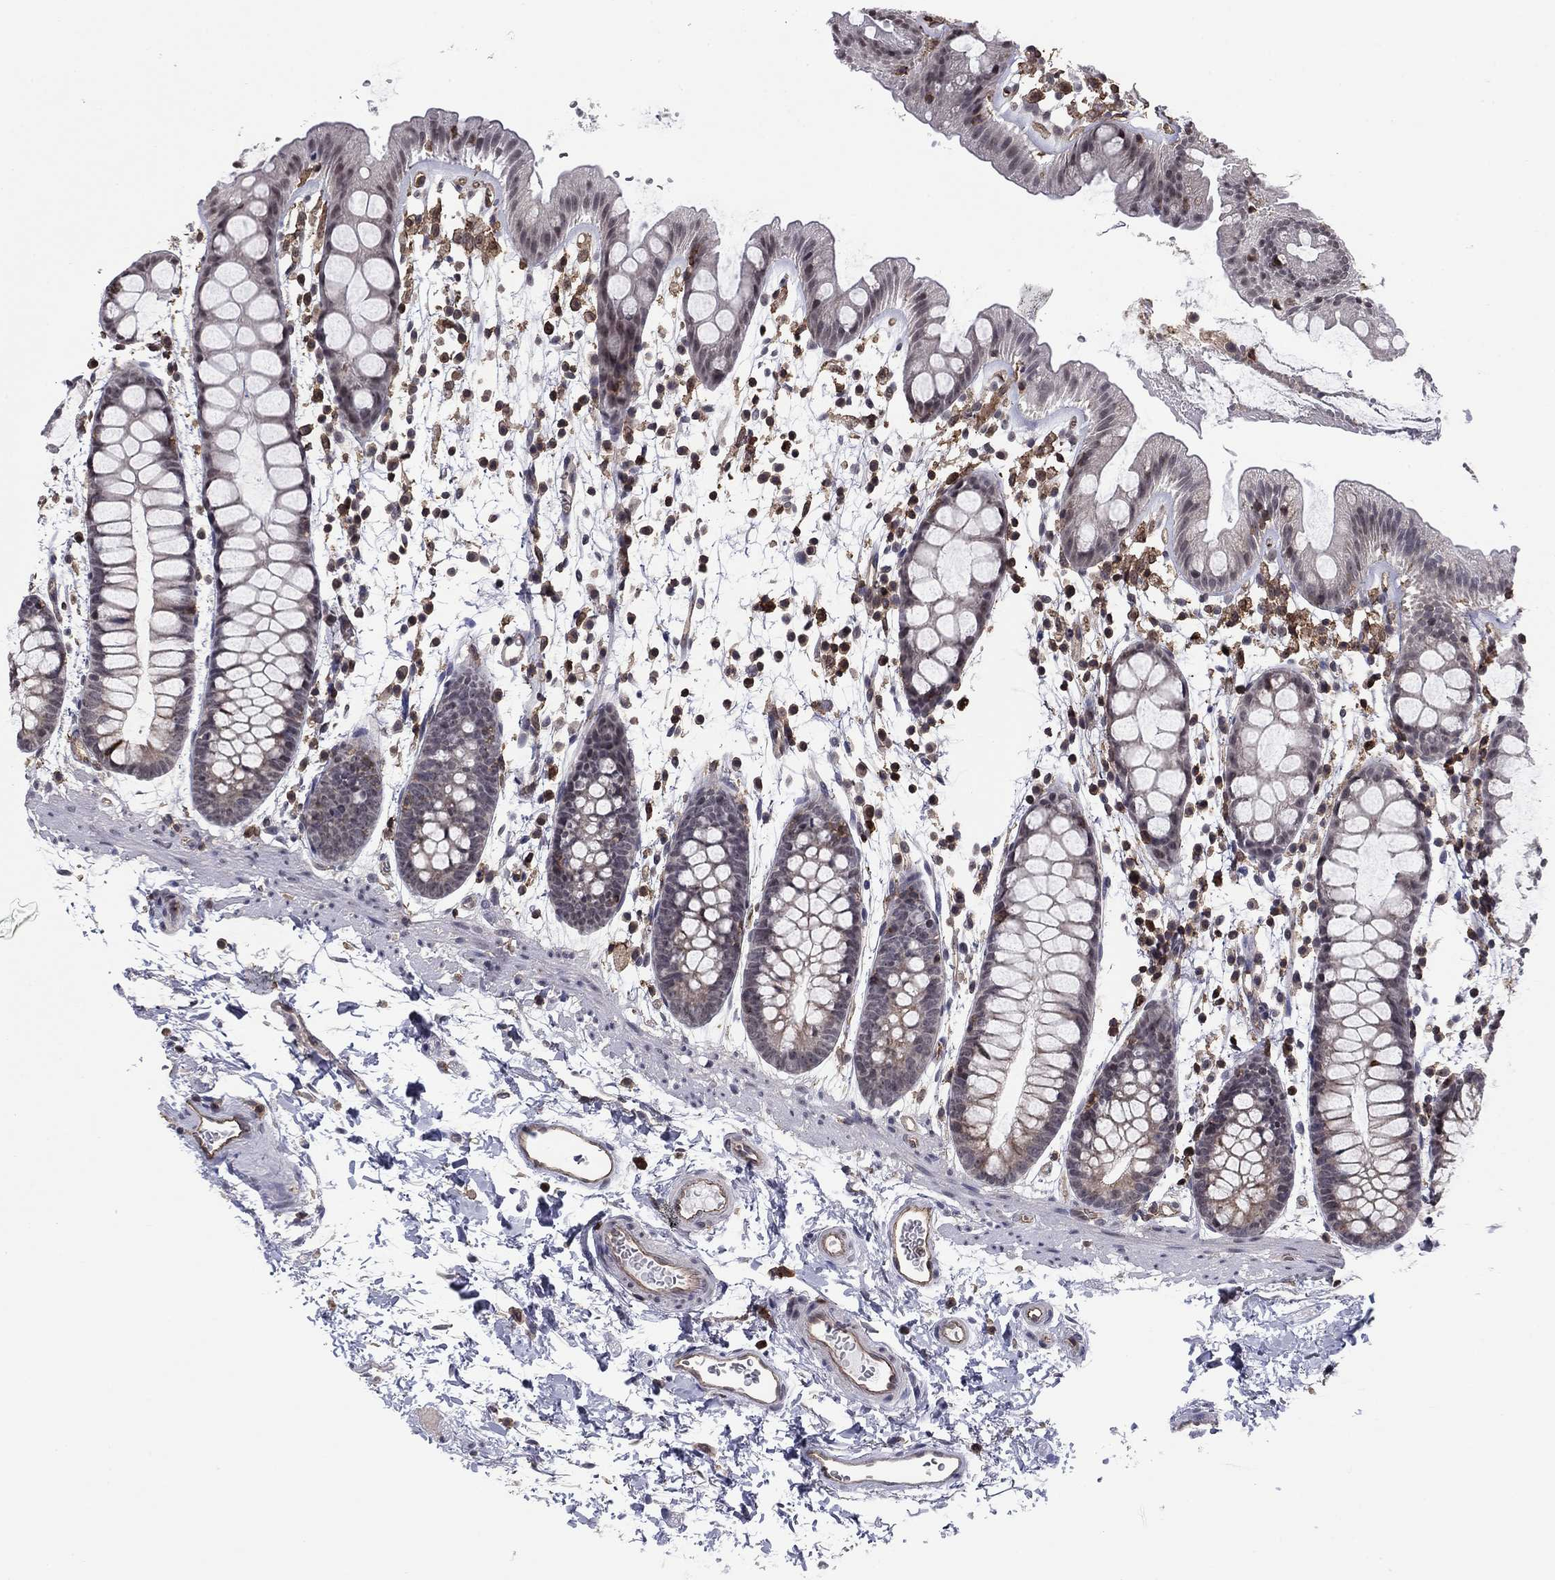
{"staining": {"intensity": "negative", "quantity": "none", "location": "none"}, "tissue": "rectum", "cell_type": "Glandular cells", "image_type": "normal", "snomed": [{"axis": "morphology", "description": "Normal tissue, NOS"}, {"axis": "topography", "description": "Rectum"}], "caption": "Immunohistochemical staining of benign human rectum displays no significant positivity in glandular cells.", "gene": "PLCB2", "patient": {"sex": "male", "age": 57}}